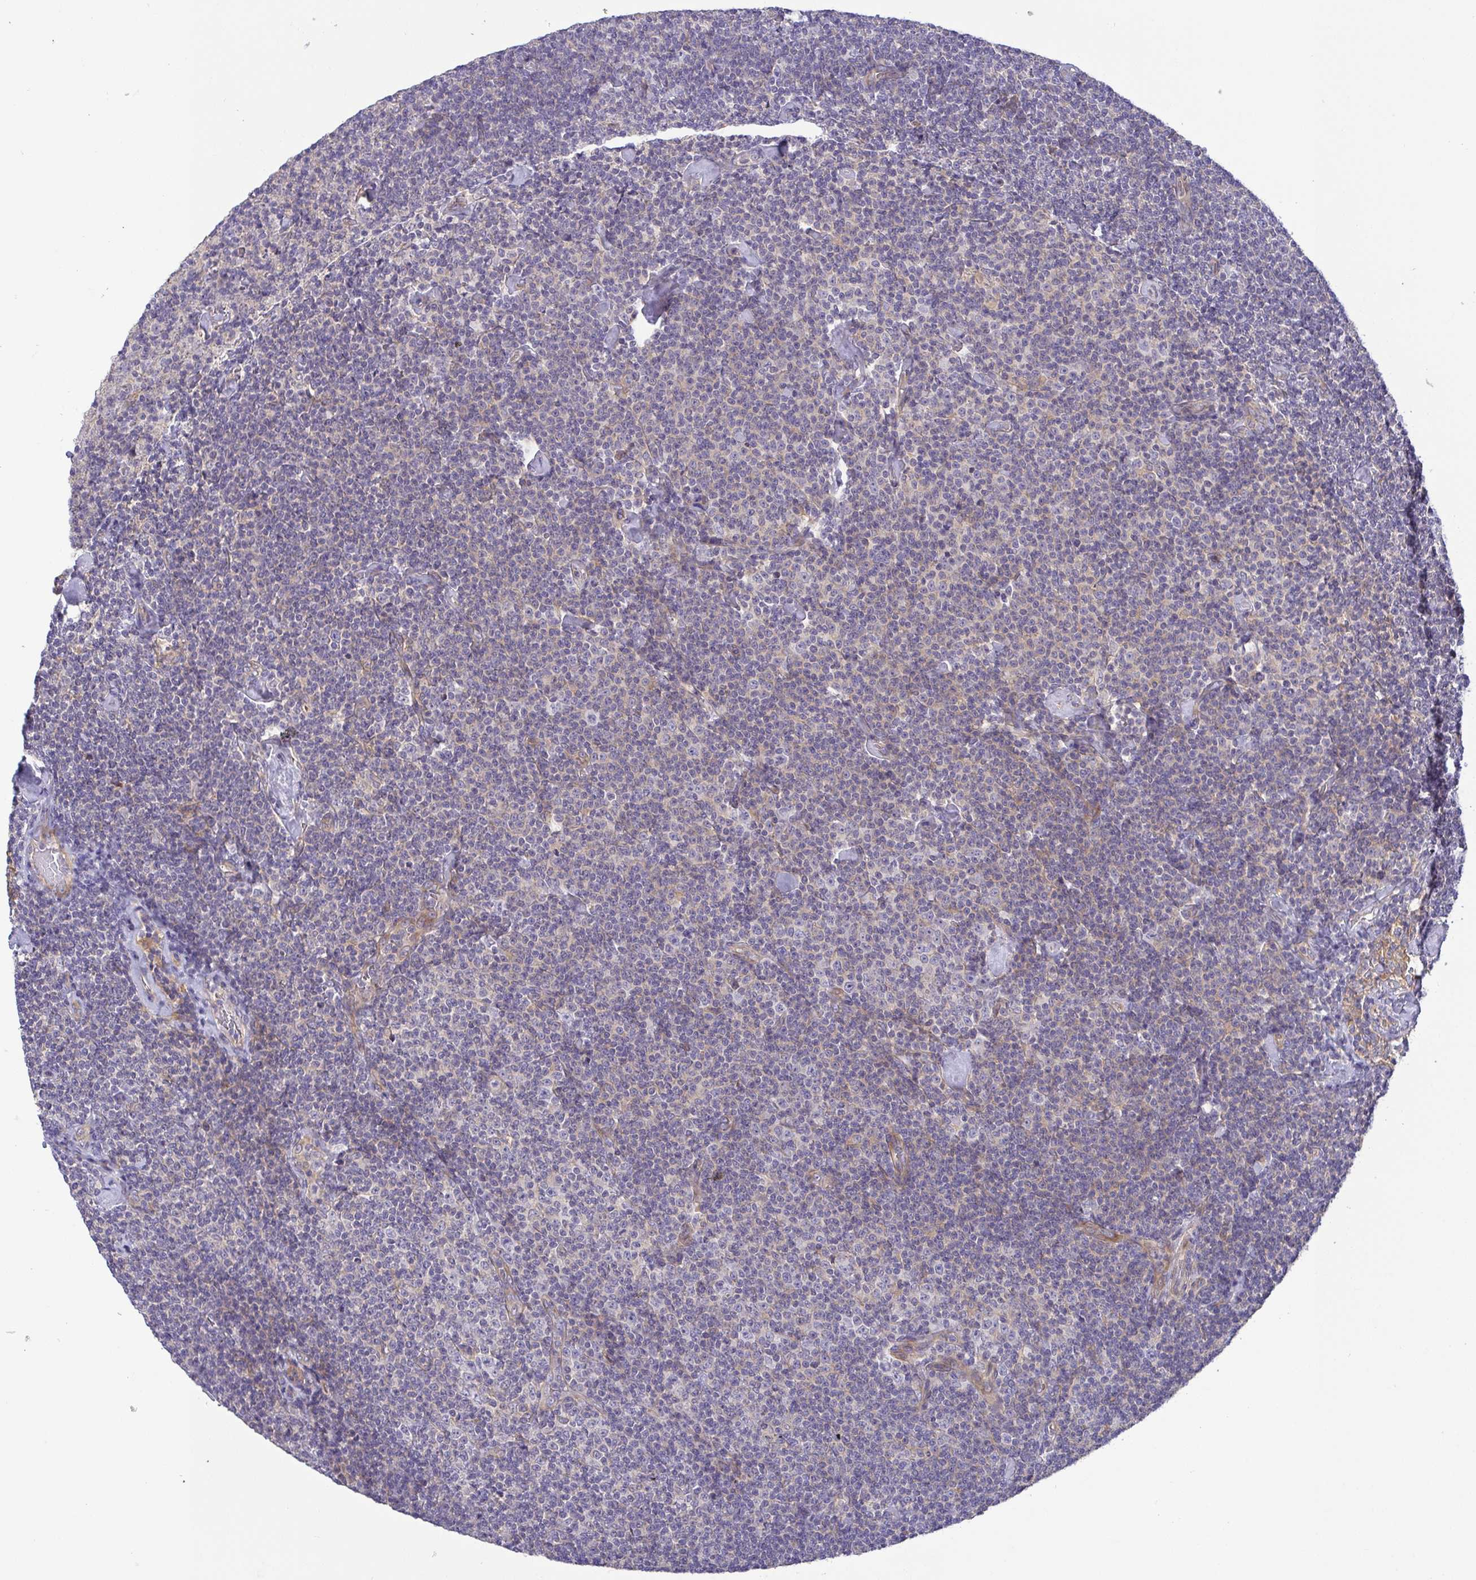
{"staining": {"intensity": "negative", "quantity": "none", "location": "none"}, "tissue": "lymphoma", "cell_type": "Tumor cells", "image_type": "cancer", "snomed": [{"axis": "morphology", "description": "Malignant lymphoma, non-Hodgkin's type, Low grade"}, {"axis": "topography", "description": "Lymph node"}], "caption": "A high-resolution image shows IHC staining of low-grade malignant lymphoma, non-Hodgkin's type, which displays no significant expression in tumor cells.", "gene": "LMF2", "patient": {"sex": "male", "age": 81}}